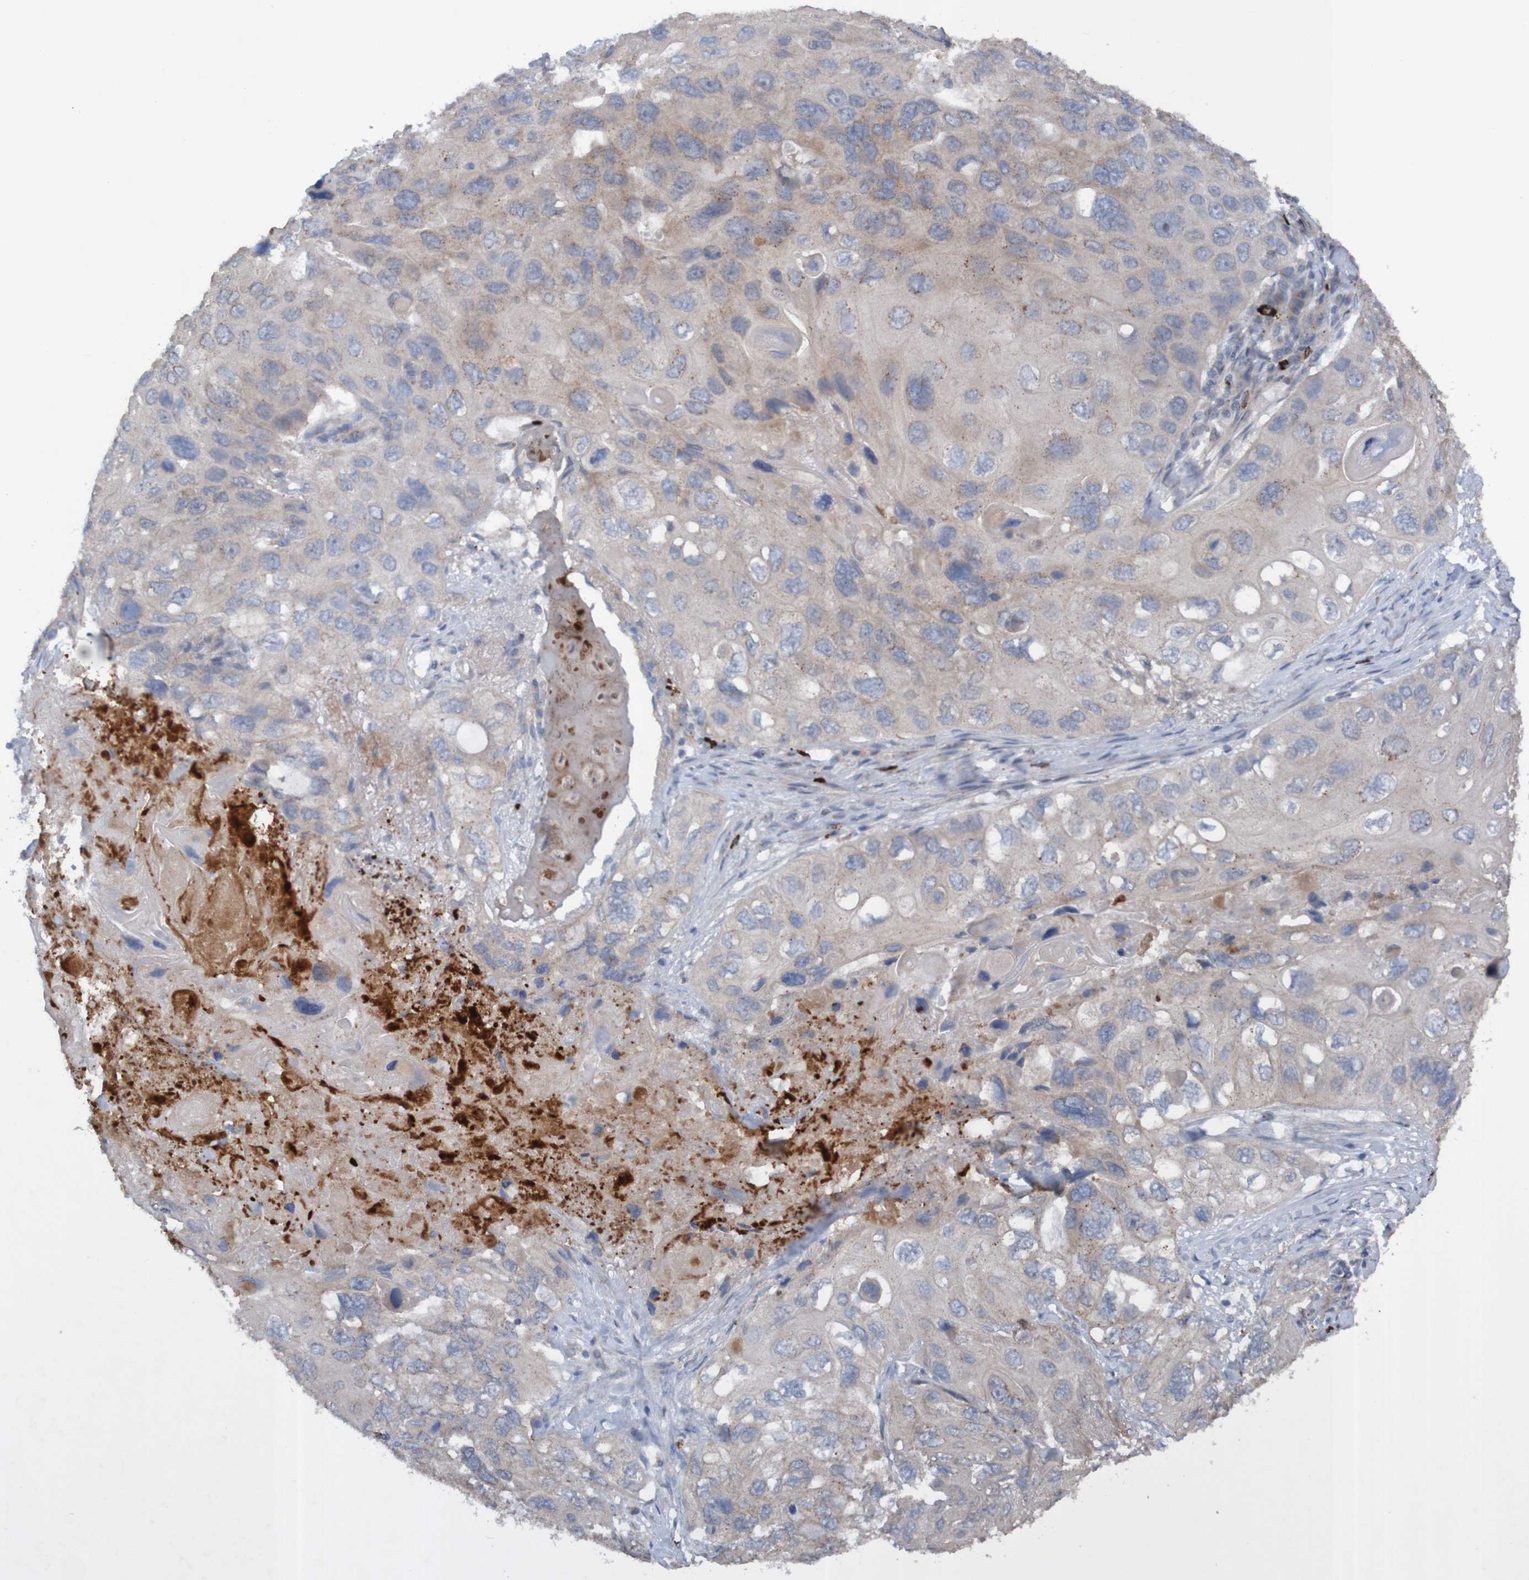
{"staining": {"intensity": "weak", "quantity": ">75%", "location": "cytoplasmic/membranous"}, "tissue": "lung cancer", "cell_type": "Tumor cells", "image_type": "cancer", "snomed": [{"axis": "morphology", "description": "Squamous cell carcinoma, NOS"}, {"axis": "topography", "description": "Lung"}], "caption": "Protein staining displays weak cytoplasmic/membranous expression in about >75% of tumor cells in lung squamous cell carcinoma.", "gene": "ANGPT4", "patient": {"sex": "female", "age": 73}}